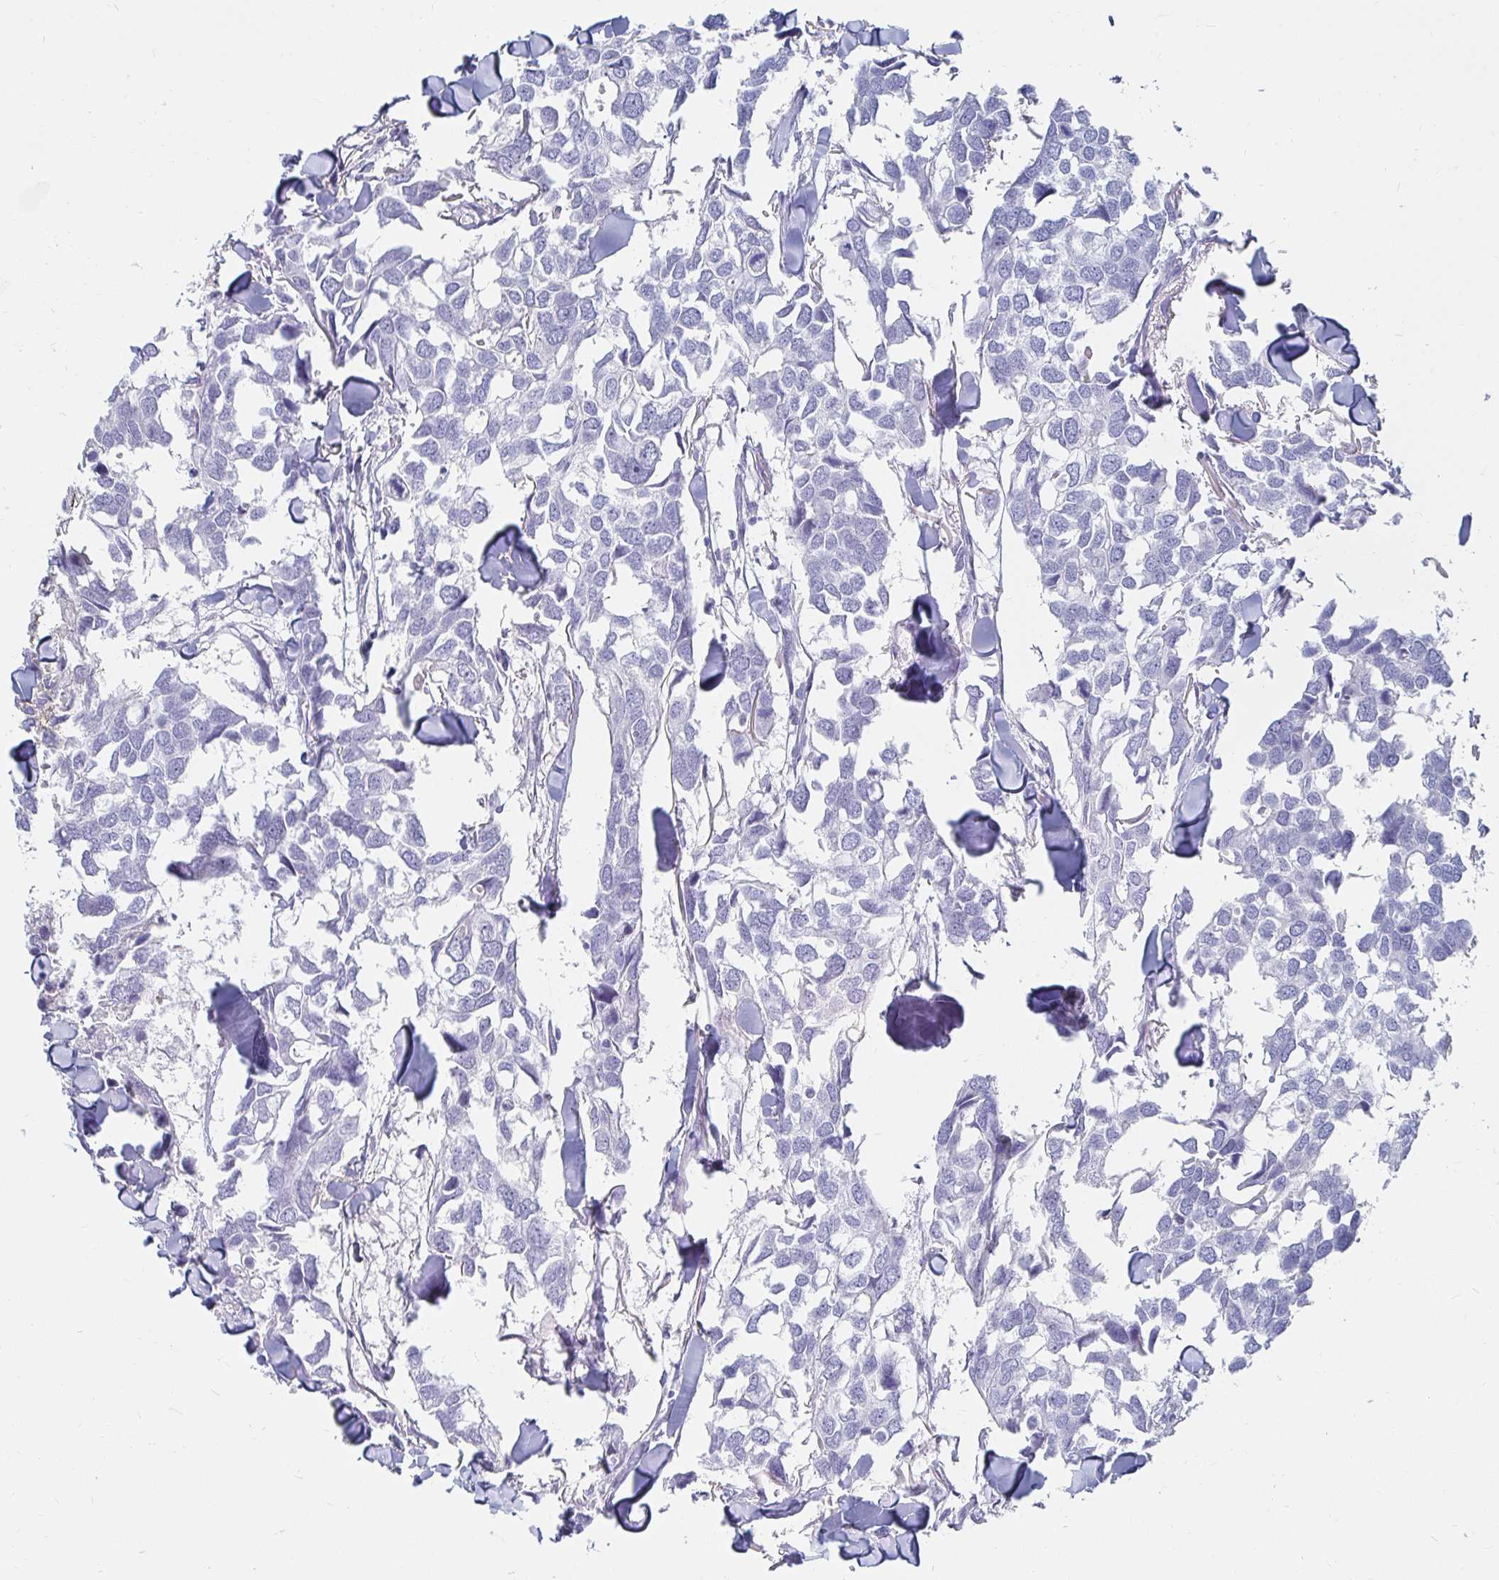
{"staining": {"intensity": "negative", "quantity": "none", "location": "none"}, "tissue": "breast cancer", "cell_type": "Tumor cells", "image_type": "cancer", "snomed": [{"axis": "morphology", "description": "Duct carcinoma"}, {"axis": "topography", "description": "Breast"}], "caption": "This is a image of immunohistochemistry staining of breast cancer (infiltrating ductal carcinoma), which shows no expression in tumor cells.", "gene": "CA9", "patient": {"sex": "female", "age": 83}}